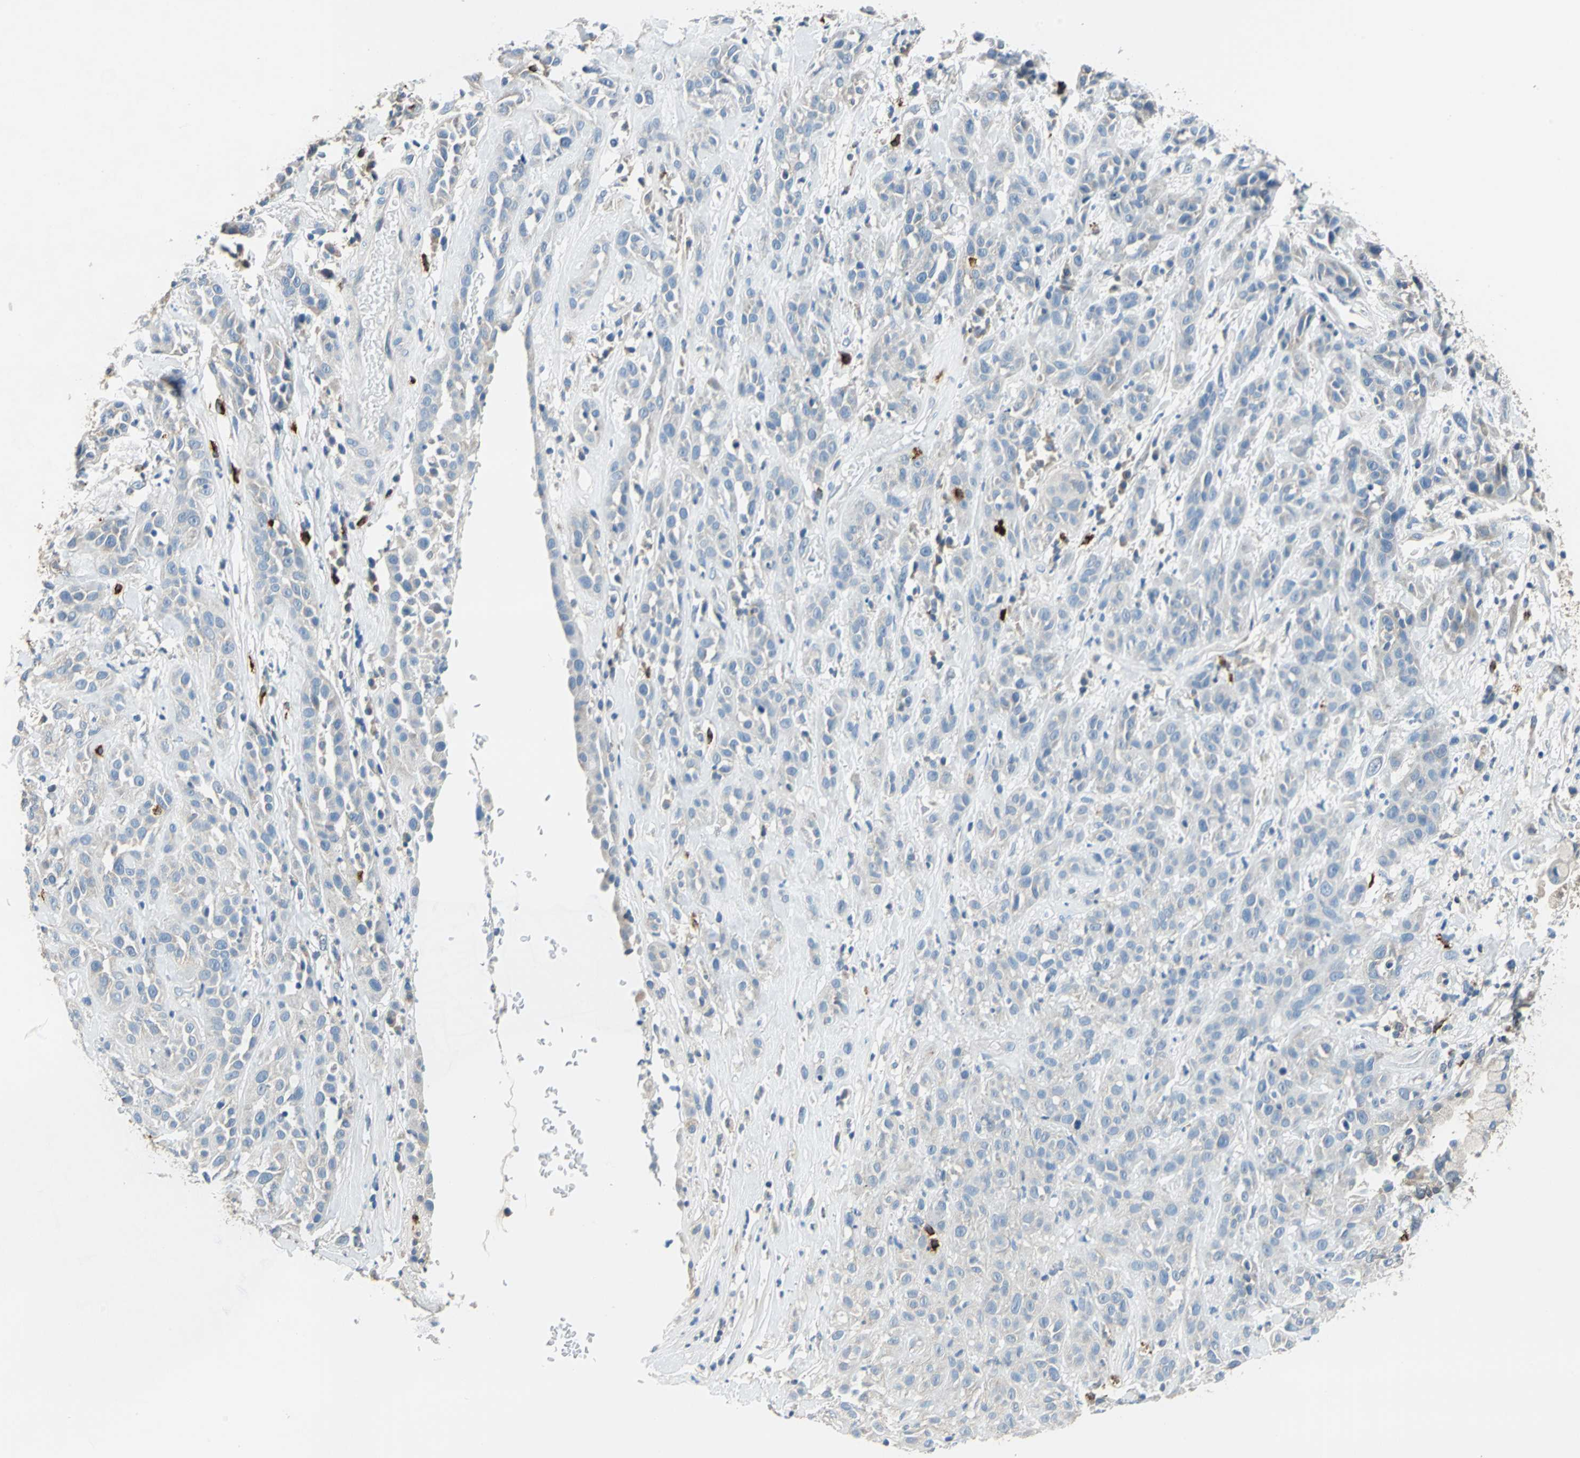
{"staining": {"intensity": "negative", "quantity": "none", "location": "none"}, "tissue": "head and neck cancer", "cell_type": "Tumor cells", "image_type": "cancer", "snomed": [{"axis": "morphology", "description": "Squamous cell carcinoma, NOS"}, {"axis": "topography", "description": "Head-Neck"}], "caption": "DAB immunohistochemical staining of squamous cell carcinoma (head and neck) exhibits no significant staining in tumor cells.", "gene": "CPA3", "patient": {"sex": "male", "age": 62}}